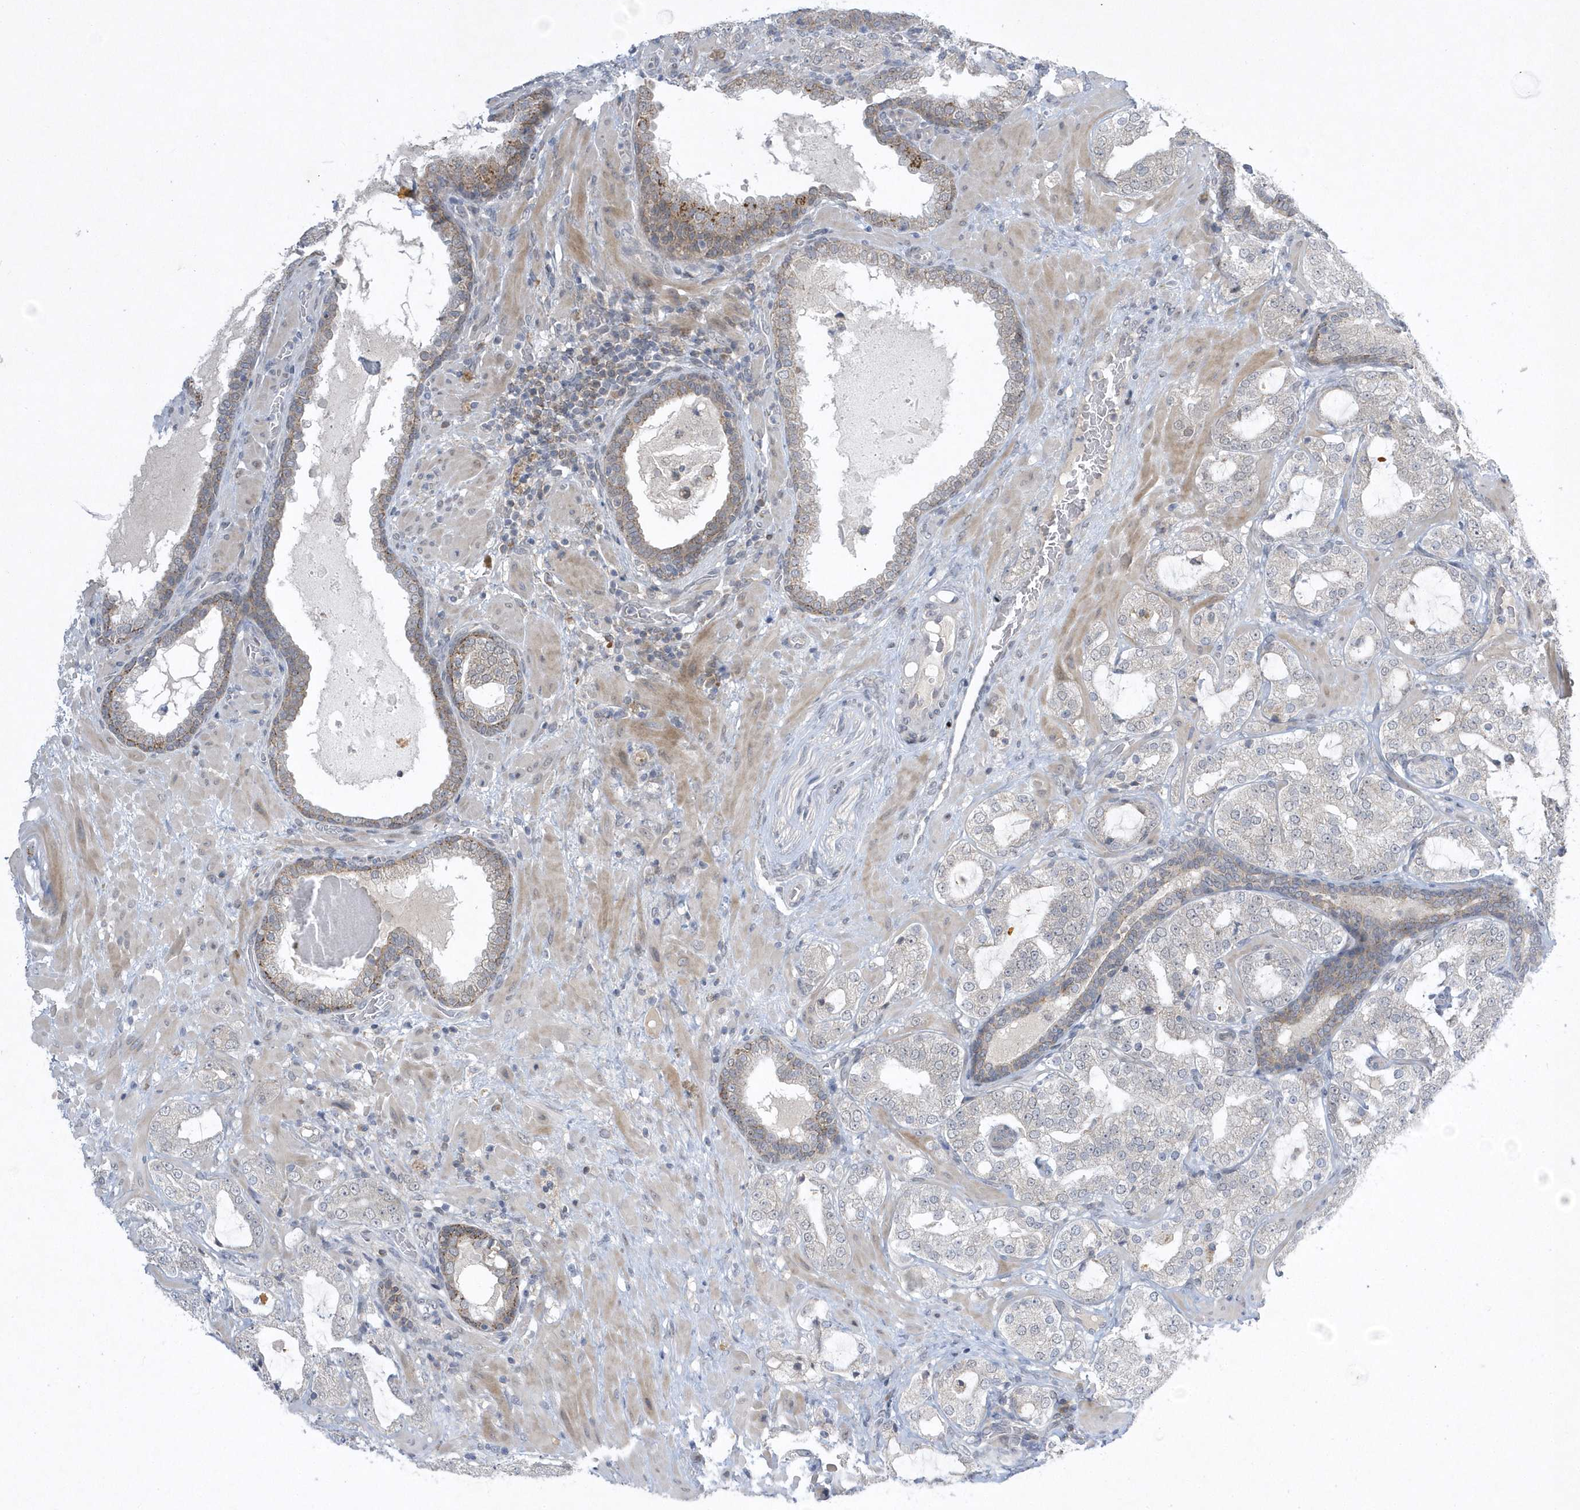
{"staining": {"intensity": "negative", "quantity": "none", "location": "none"}, "tissue": "prostate cancer", "cell_type": "Tumor cells", "image_type": "cancer", "snomed": [{"axis": "morphology", "description": "Adenocarcinoma, High grade"}, {"axis": "topography", "description": "Prostate"}], "caption": "DAB immunohistochemical staining of human prostate cancer shows no significant staining in tumor cells.", "gene": "ZC3H12D", "patient": {"sex": "male", "age": 64}}